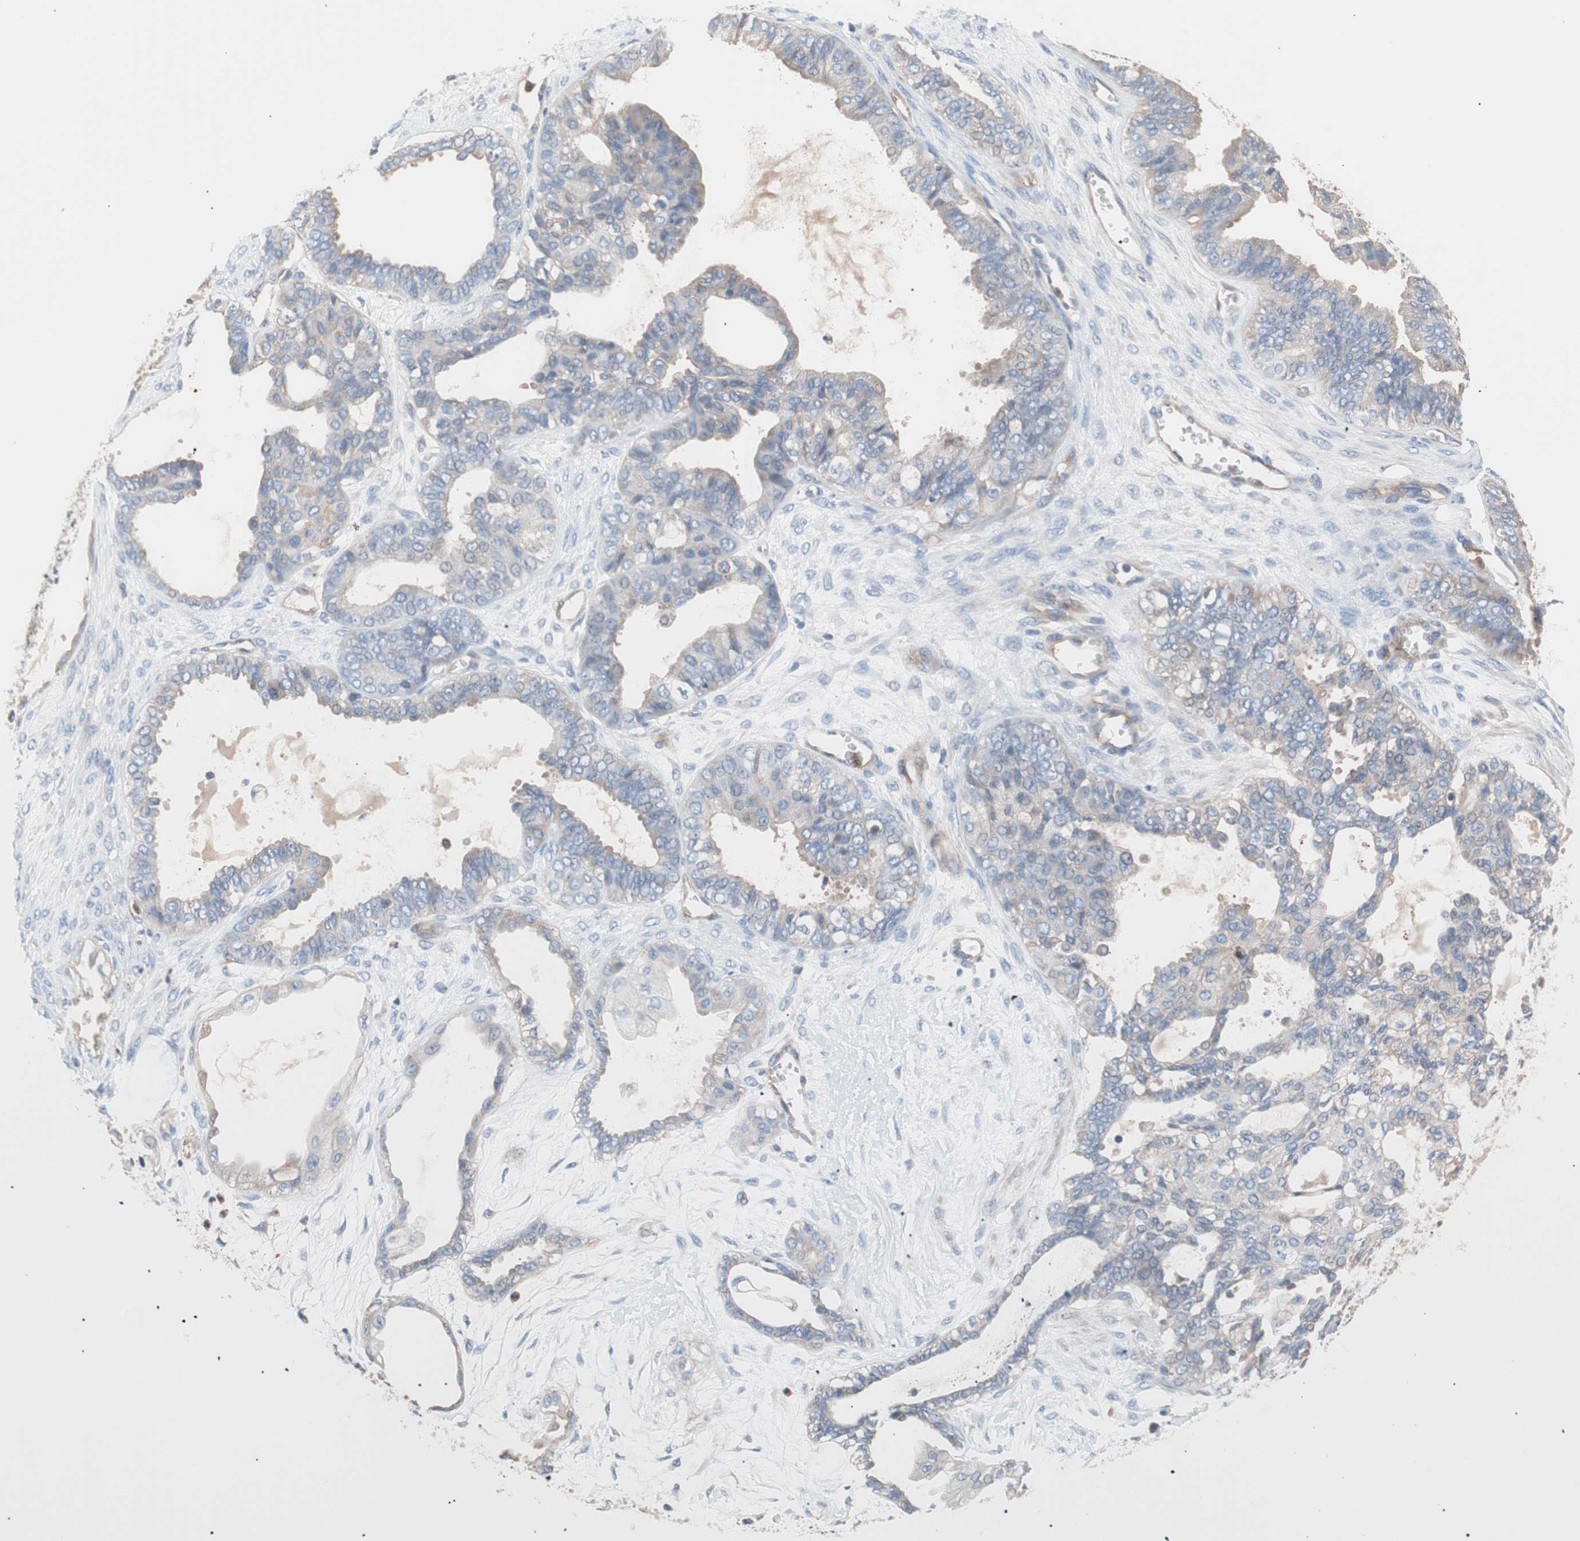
{"staining": {"intensity": "weak", "quantity": "25%-75%", "location": "cytoplasmic/membranous"}, "tissue": "ovarian cancer", "cell_type": "Tumor cells", "image_type": "cancer", "snomed": [{"axis": "morphology", "description": "Carcinoma, NOS"}, {"axis": "morphology", "description": "Carcinoma, endometroid"}, {"axis": "topography", "description": "Ovary"}], "caption": "Immunohistochemical staining of ovarian carcinoma displays weak cytoplasmic/membranous protein positivity in approximately 25%-75% of tumor cells.", "gene": "GPR160", "patient": {"sex": "female", "age": 50}}